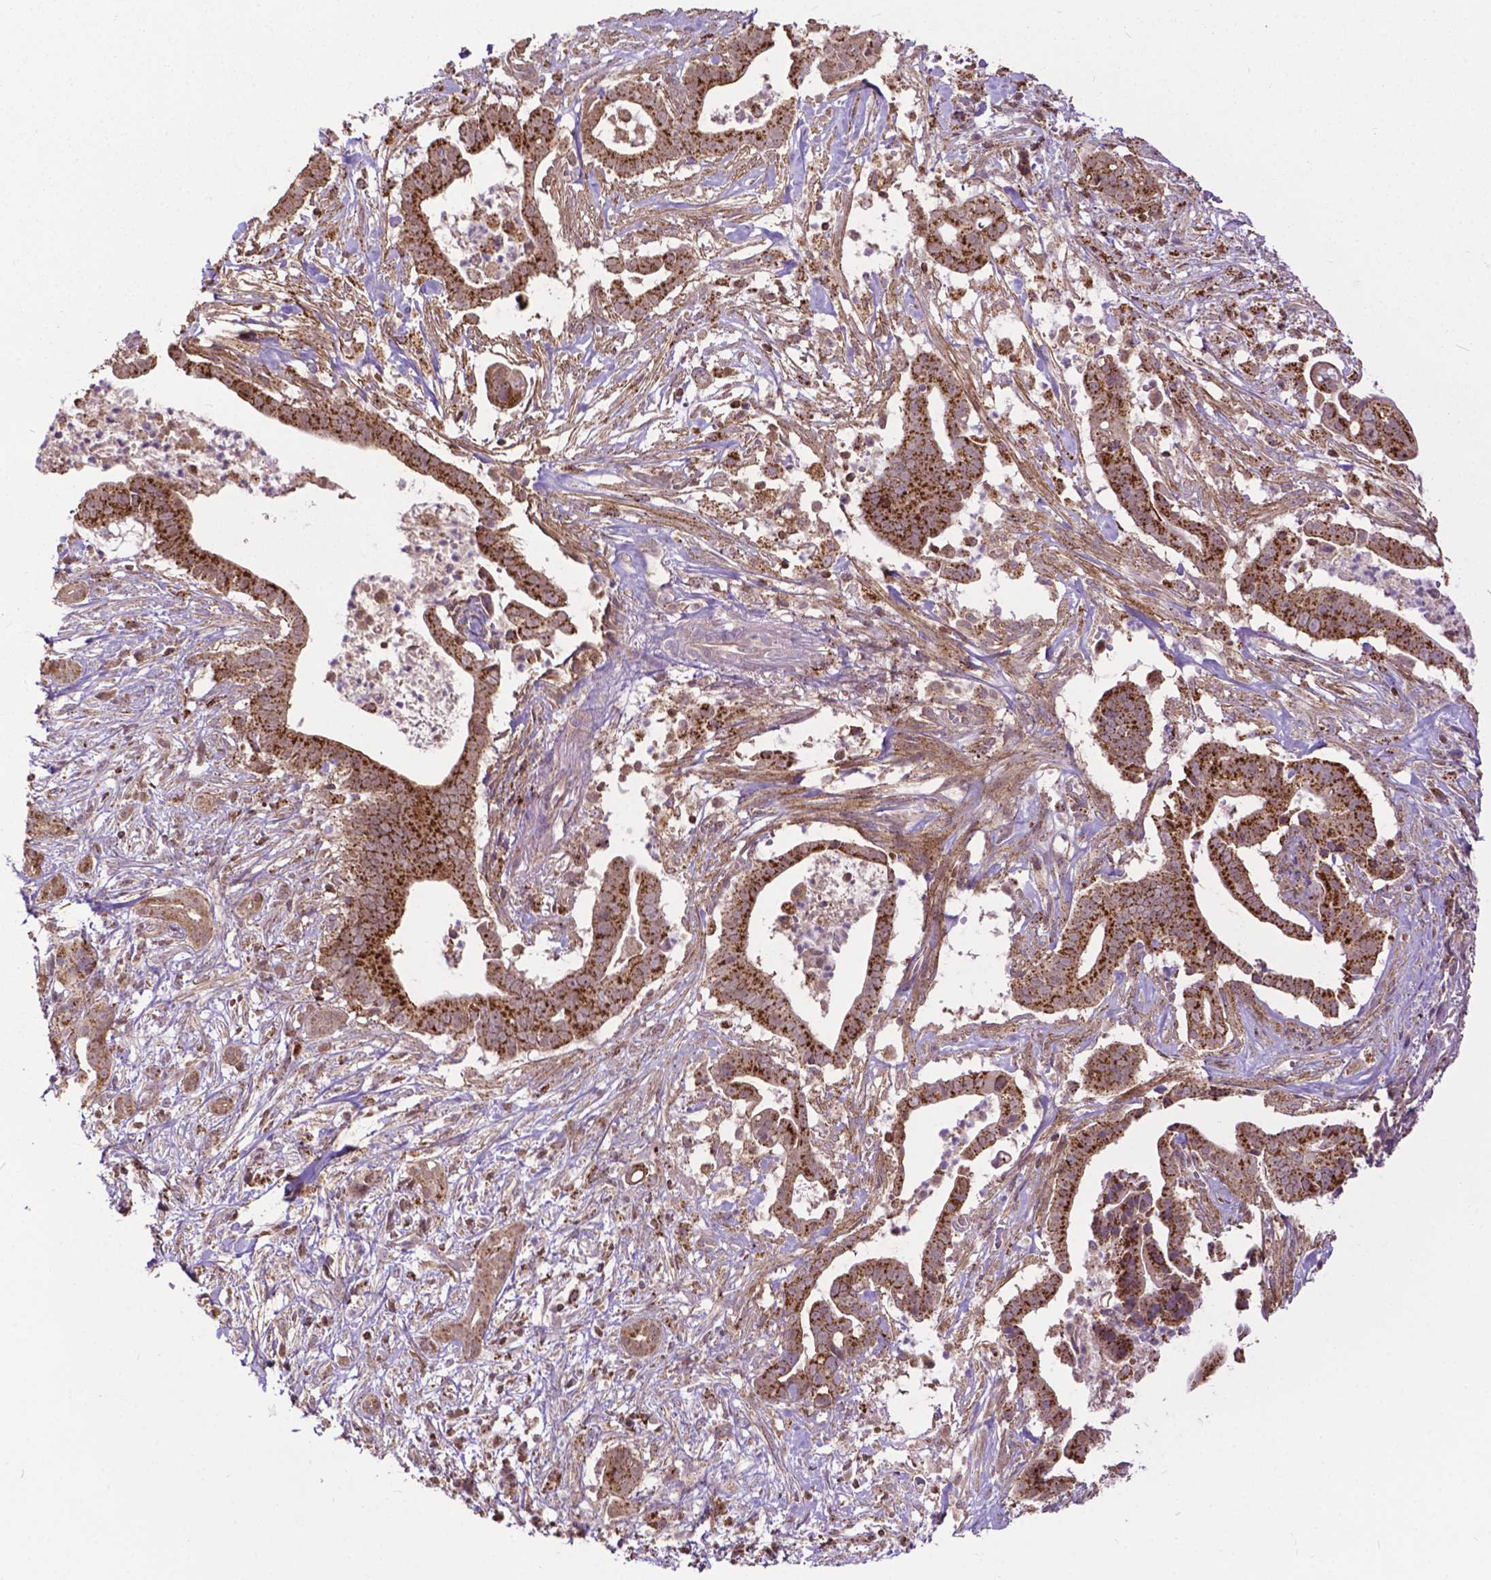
{"staining": {"intensity": "moderate", "quantity": ">75%", "location": "cytoplasmic/membranous"}, "tissue": "pancreatic cancer", "cell_type": "Tumor cells", "image_type": "cancer", "snomed": [{"axis": "morphology", "description": "Adenocarcinoma, NOS"}, {"axis": "topography", "description": "Pancreas"}], "caption": "An IHC photomicrograph of tumor tissue is shown. Protein staining in brown shows moderate cytoplasmic/membranous positivity in pancreatic cancer (adenocarcinoma) within tumor cells.", "gene": "CHMP4A", "patient": {"sex": "male", "age": 61}}